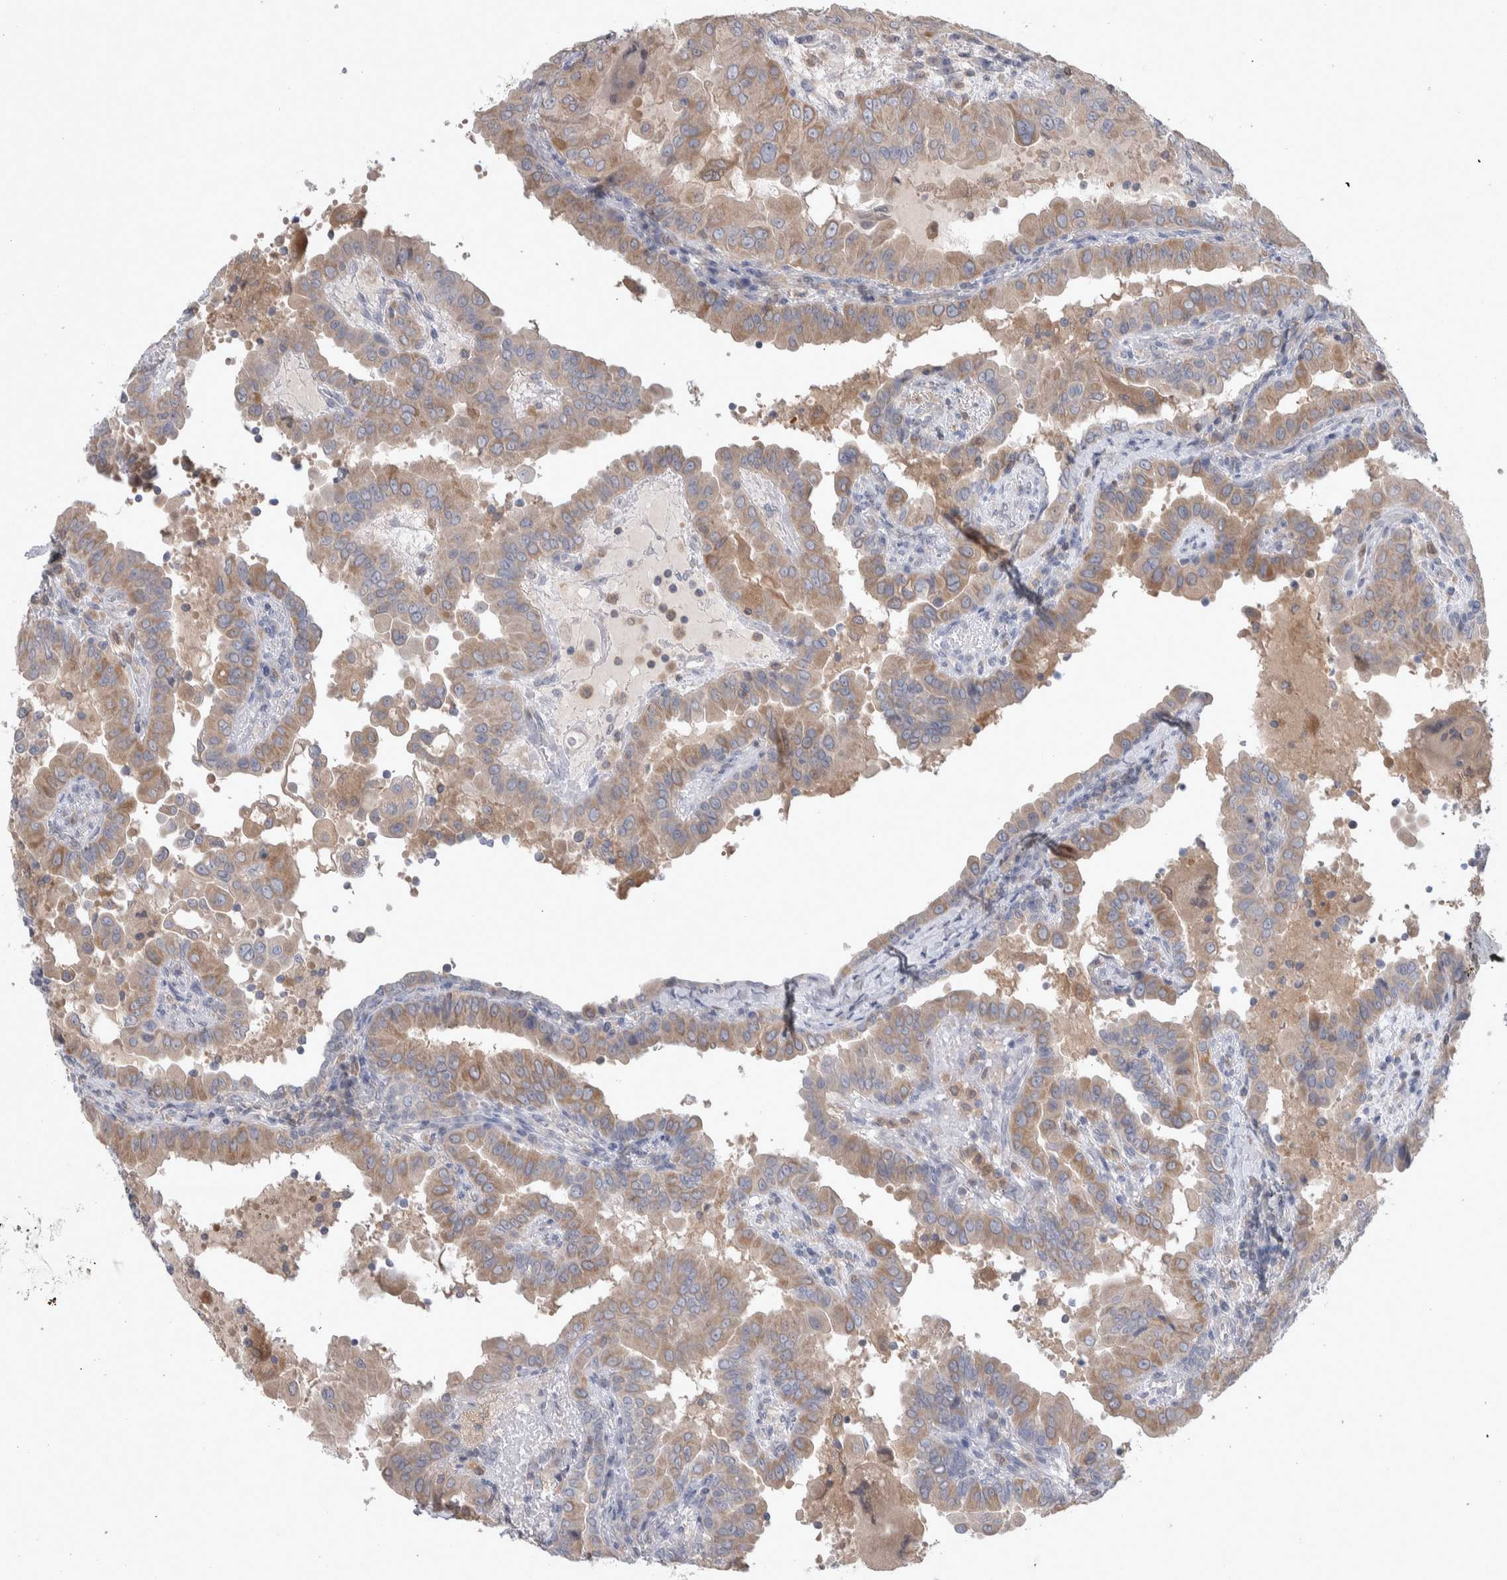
{"staining": {"intensity": "weak", "quantity": ">75%", "location": "cytoplasmic/membranous"}, "tissue": "thyroid cancer", "cell_type": "Tumor cells", "image_type": "cancer", "snomed": [{"axis": "morphology", "description": "Papillary adenocarcinoma, NOS"}, {"axis": "topography", "description": "Thyroid gland"}], "caption": "Thyroid cancer (papillary adenocarcinoma) tissue exhibits weak cytoplasmic/membranous expression in approximately >75% of tumor cells, visualized by immunohistochemistry.", "gene": "HTATIP2", "patient": {"sex": "male", "age": 33}}